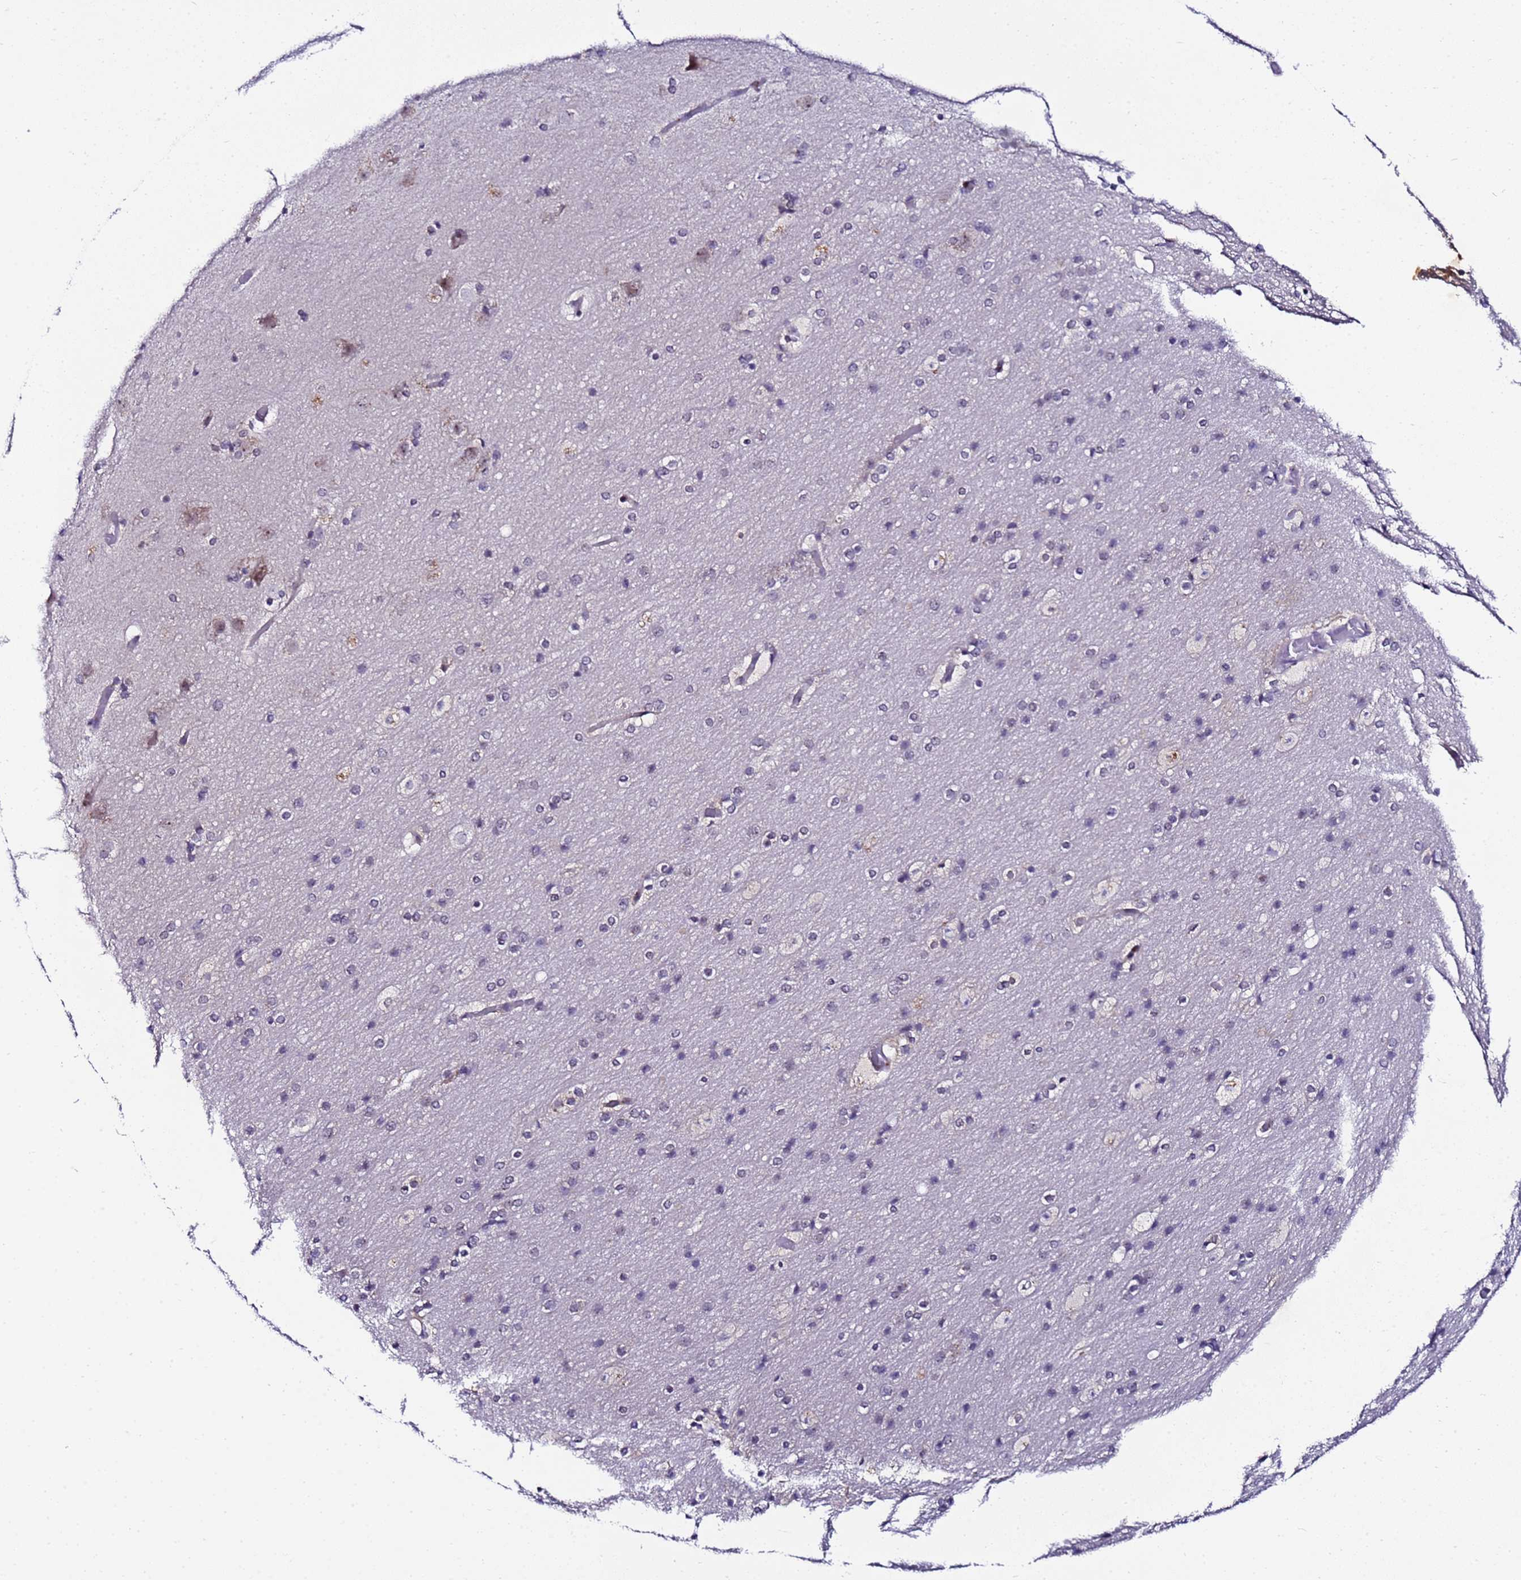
{"staining": {"intensity": "moderate", "quantity": "<25%", "location": "cytoplasmic/membranous"}, "tissue": "cerebral cortex", "cell_type": "Endothelial cells", "image_type": "normal", "snomed": [{"axis": "morphology", "description": "Normal tissue, NOS"}, {"axis": "topography", "description": "Cerebral cortex"}], "caption": "Immunohistochemistry (IHC) of normal human cerebral cortex exhibits low levels of moderate cytoplasmic/membranous positivity in about <25% of endothelial cells.", "gene": "C19orf47", "patient": {"sex": "male", "age": 57}}